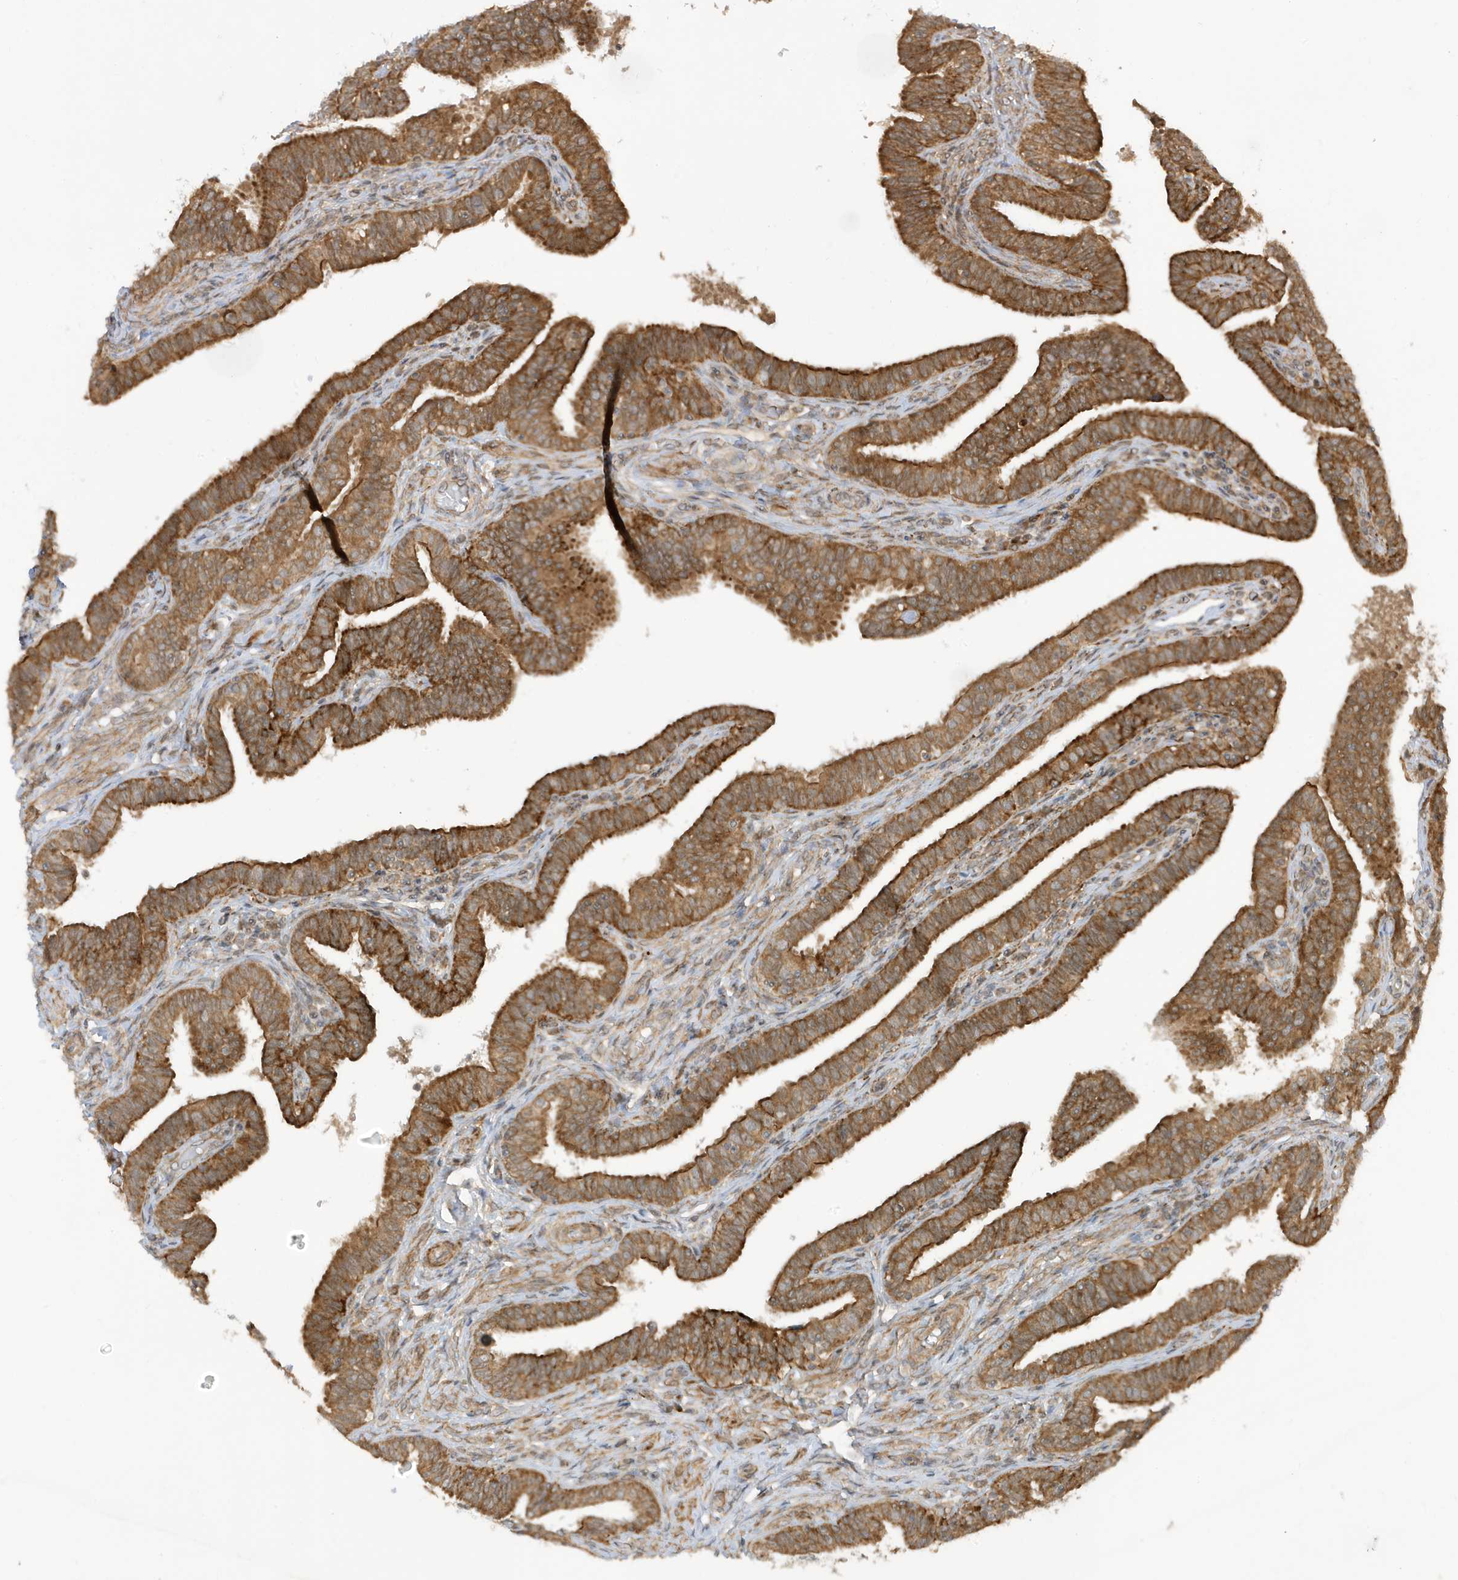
{"staining": {"intensity": "strong", "quantity": ">75%", "location": "cytoplasmic/membranous"}, "tissue": "fallopian tube", "cell_type": "Glandular cells", "image_type": "normal", "snomed": [{"axis": "morphology", "description": "Normal tissue, NOS"}, {"axis": "topography", "description": "Fallopian tube"}], "caption": "This micrograph displays immunohistochemistry (IHC) staining of benign human fallopian tube, with high strong cytoplasmic/membranous staining in about >75% of glandular cells.", "gene": "DHX36", "patient": {"sex": "female", "age": 39}}